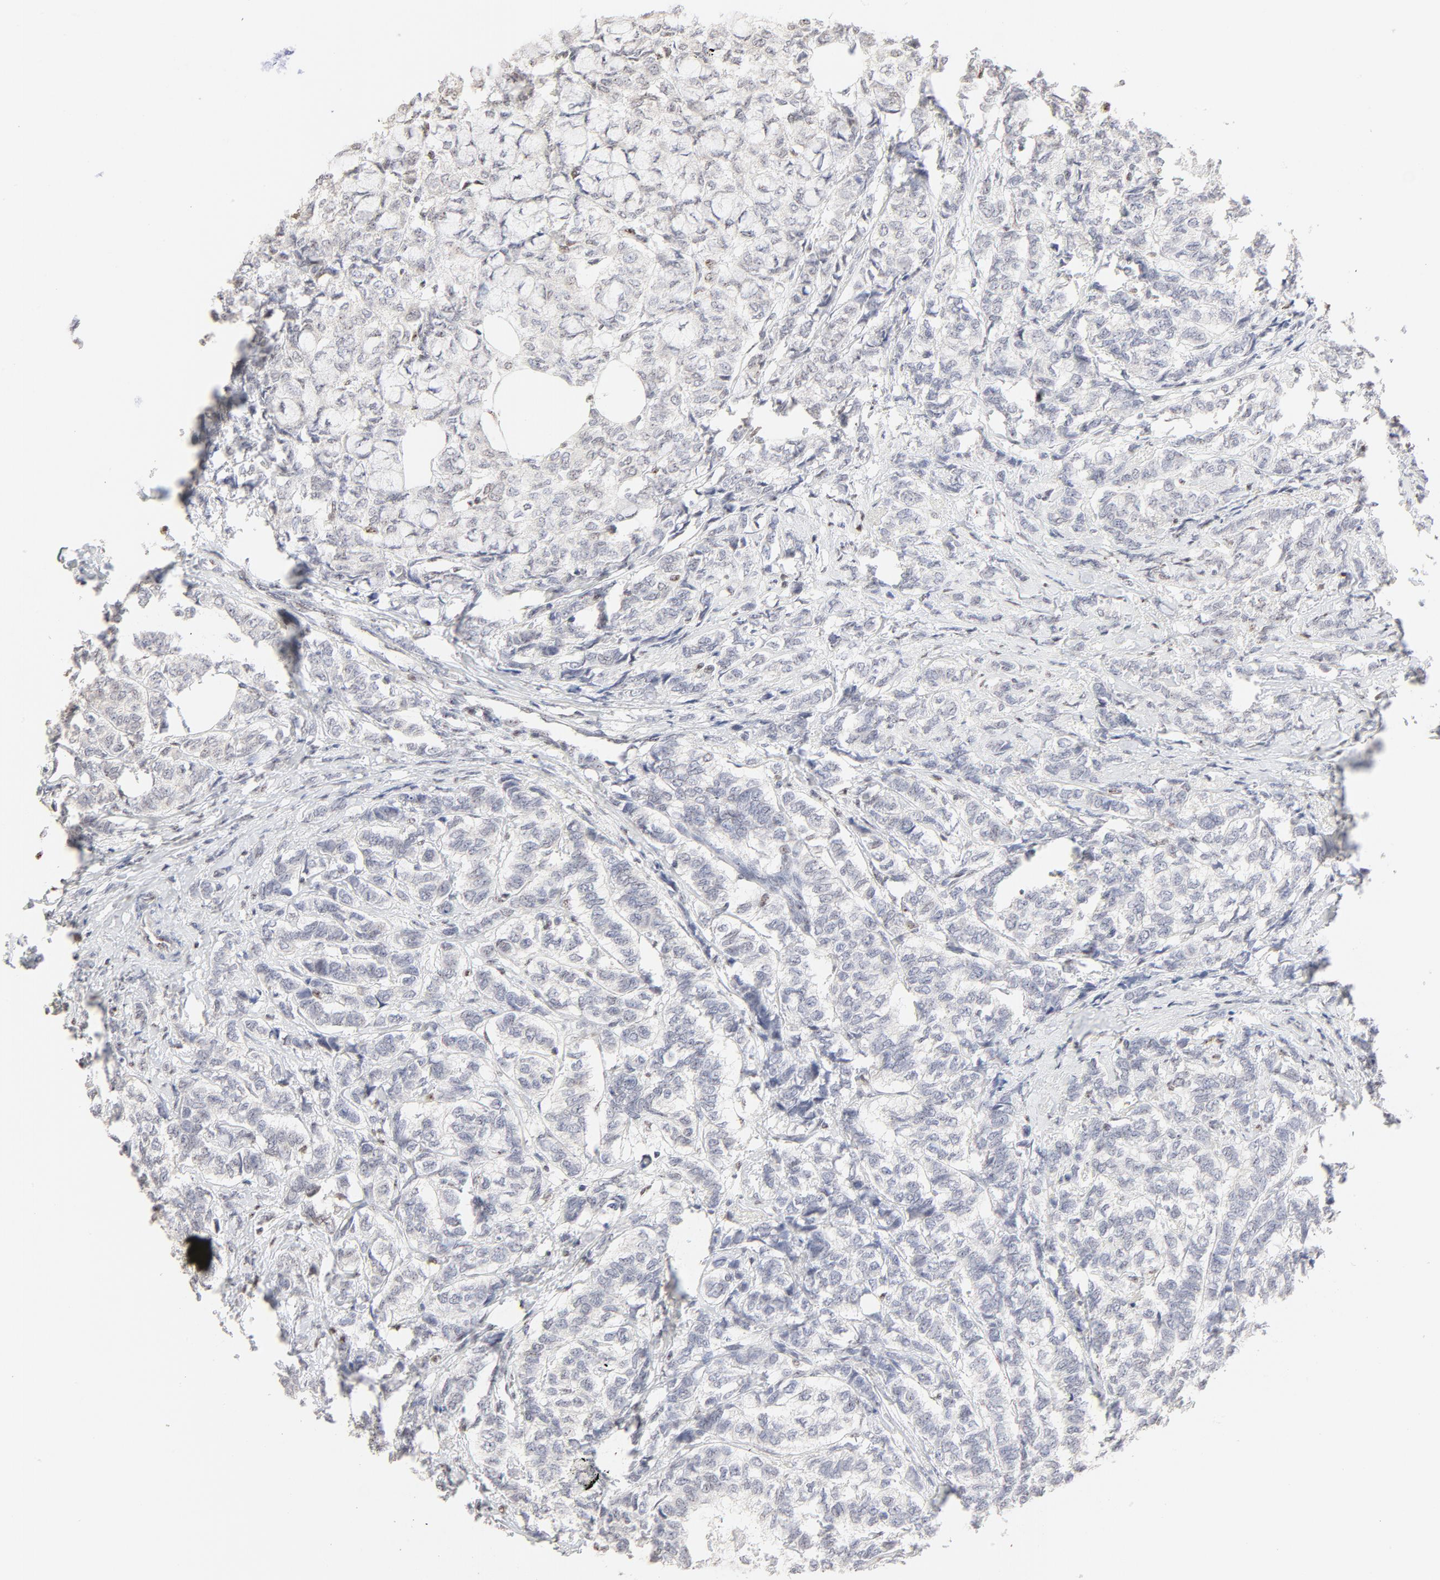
{"staining": {"intensity": "negative", "quantity": "none", "location": "none"}, "tissue": "breast cancer", "cell_type": "Tumor cells", "image_type": "cancer", "snomed": [{"axis": "morphology", "description": "Lobular carcinoma"}, {"axis": "topography", "description": "Breast"}], "caption": "DAB immunohistochemical staining of breast cancer demonstrates no significant positivity in tumor cells.", "gene": "NFIL3", "patient": {"sex": "female", "age": 60}}